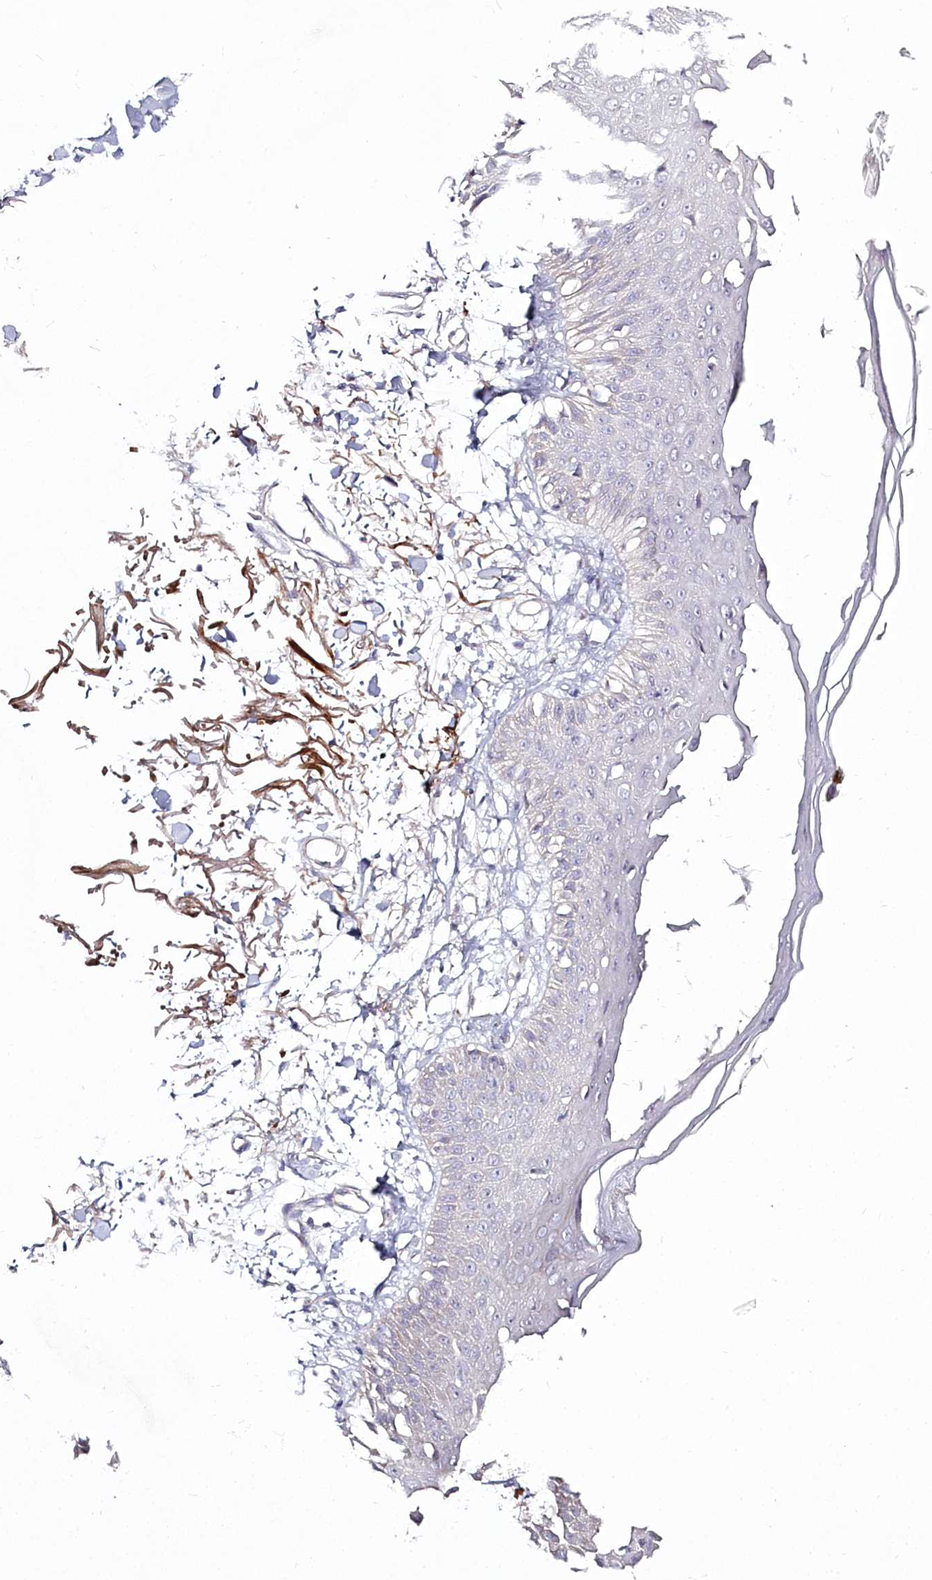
{"staining": {"intensity": "negative", "quantity": "none", "location": "none"}, "tissue": "skin", "cell_type": "Fibroblasts", "image_type": "normal", "snomed": [{"axis": "morphology", "description": "Normal tissue, NOS"}, {"axis": "morphology", "description": "Squamous cell carcinoma, NOS"}, {"axis": "topography", "description": "Skin"}, {"axis": "topography", "description": "Peripheral nerve tissue"}], "caption": "DAB (3,3'-diaminobenzidine) immunohistochemical staining of benign human skin demonstrates no significant expression in fibroblasts. (DAB (3,3'-diaminobenzidine) immunohistochemistry, high magnification).", "gene": "SPINK13", "patient": {"sex": "male", "age": 83}}